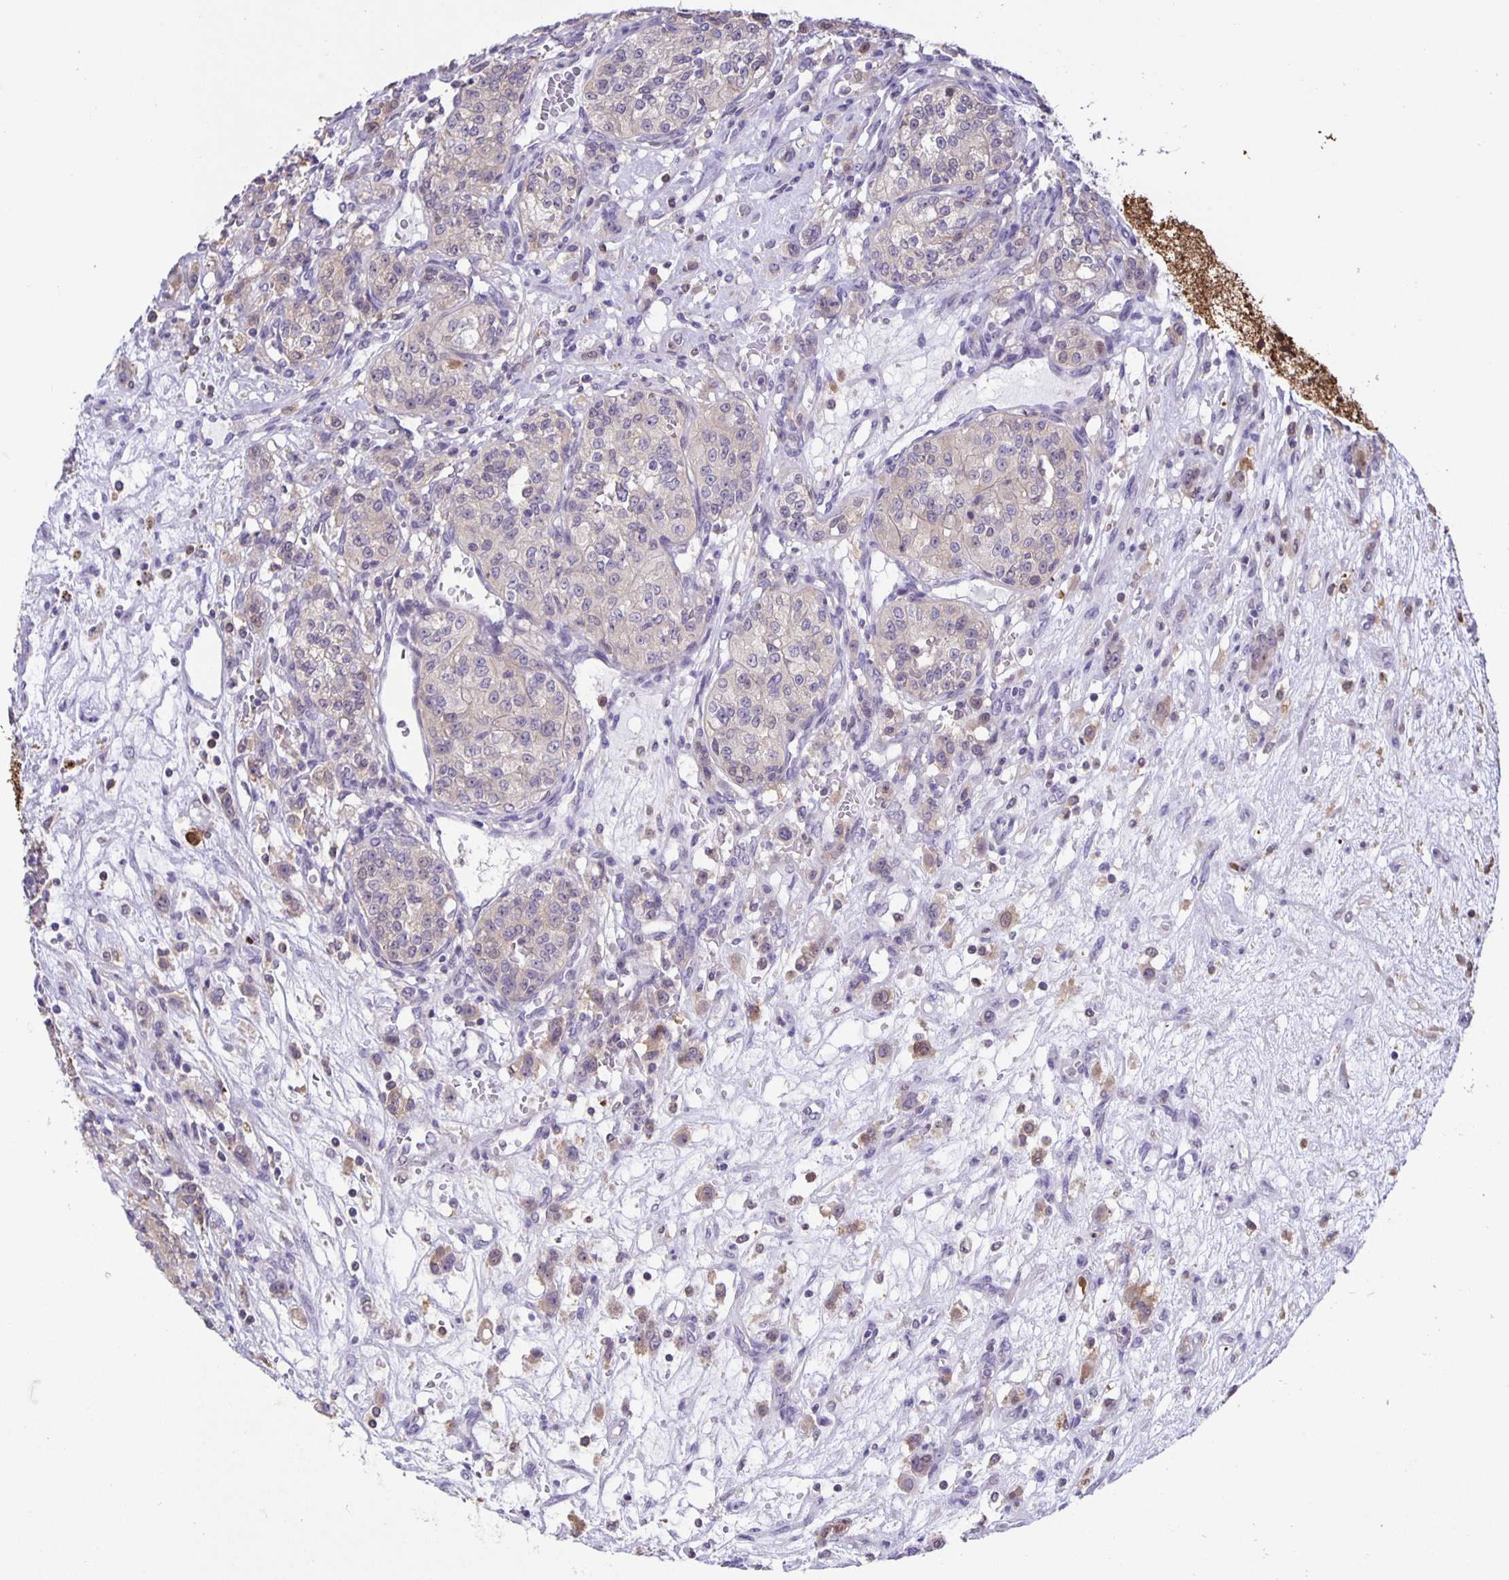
{"staining": {"intensity": "weak", "quantity": "<25%", "location": "cytoplasmic/membranous"}, "tissue": "renal cancer", "cell_type": "Tumor cells", "image_type": "cancer", "snomed": [{"axis": "morphology", "description": "Adenocarcinoma, NOS"}, {"axis": "topography", "description": "Kidney"}], "caption": "A high-resolution photomicrograph shows immunohistochemistry staining of renal adenocarcinoma, which shows no significant positivity in tumor cells. (DAB (3,3'-diaminobenzidine) immunohistochemistry (IHC) with hematoxylin counter stain).", "gene": "MARCHF6", "patient": {"sex": "female", "age": 63}}